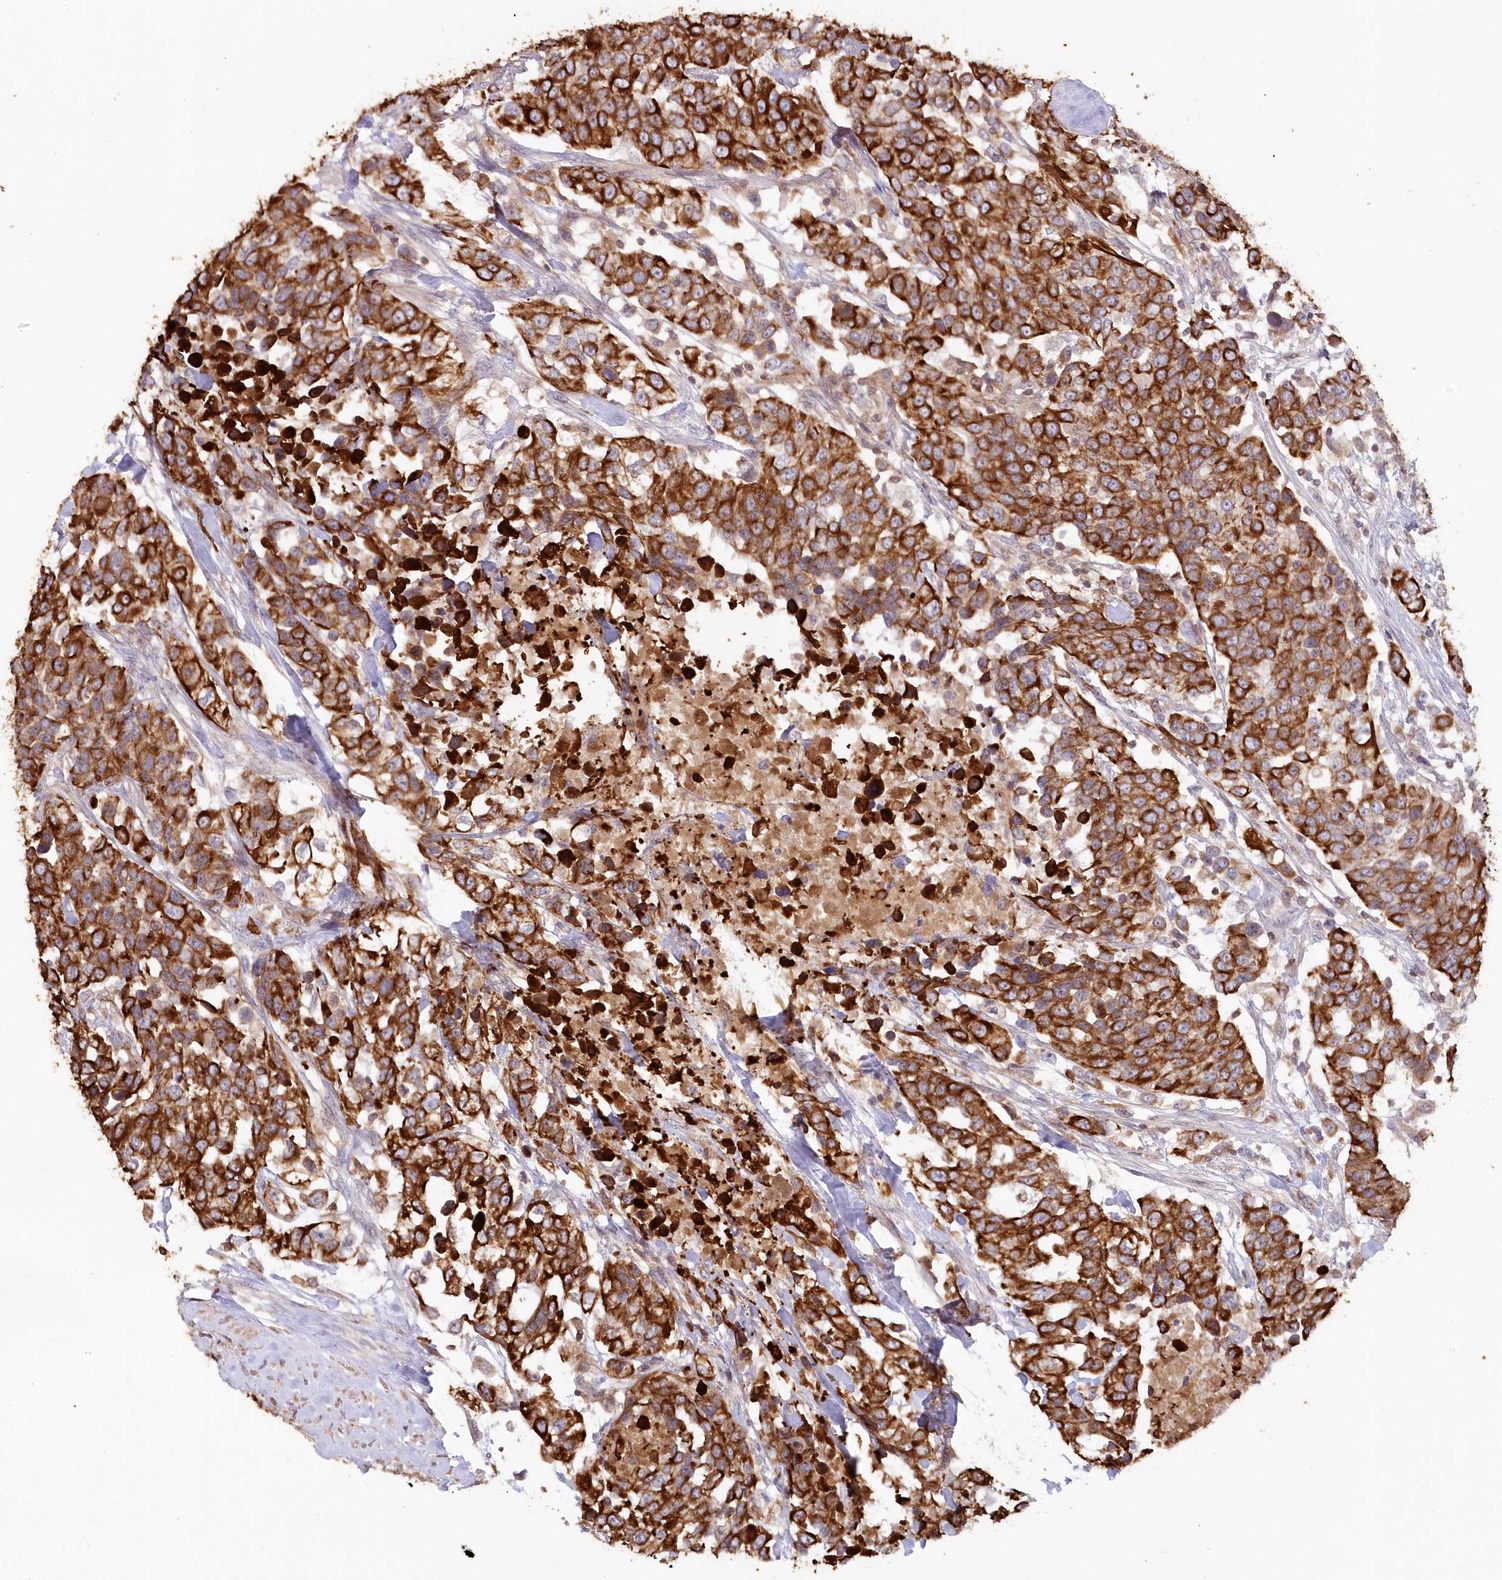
{"staining": {"intensity": "strong", "quantity": ">75%", "location": "cytoplasmic/membranous"}, "tissue": "urothelial cancer", "cell_type": "Tumor cells", "image_type": "cancer", "snomed": [{"axis": "morphology", "description": "Urothelial carcinoma, High grade"}, {"axis": "topography", "description": "Urinary bladder"}], "caption": "Human urothelial cancer stained with a brown dye demonstrates strong cytoplasmic/membranous positive expression in about >75% of tumor cells.", "gene": "SNED1", "patient": {"sex": "female", "age": 80}}